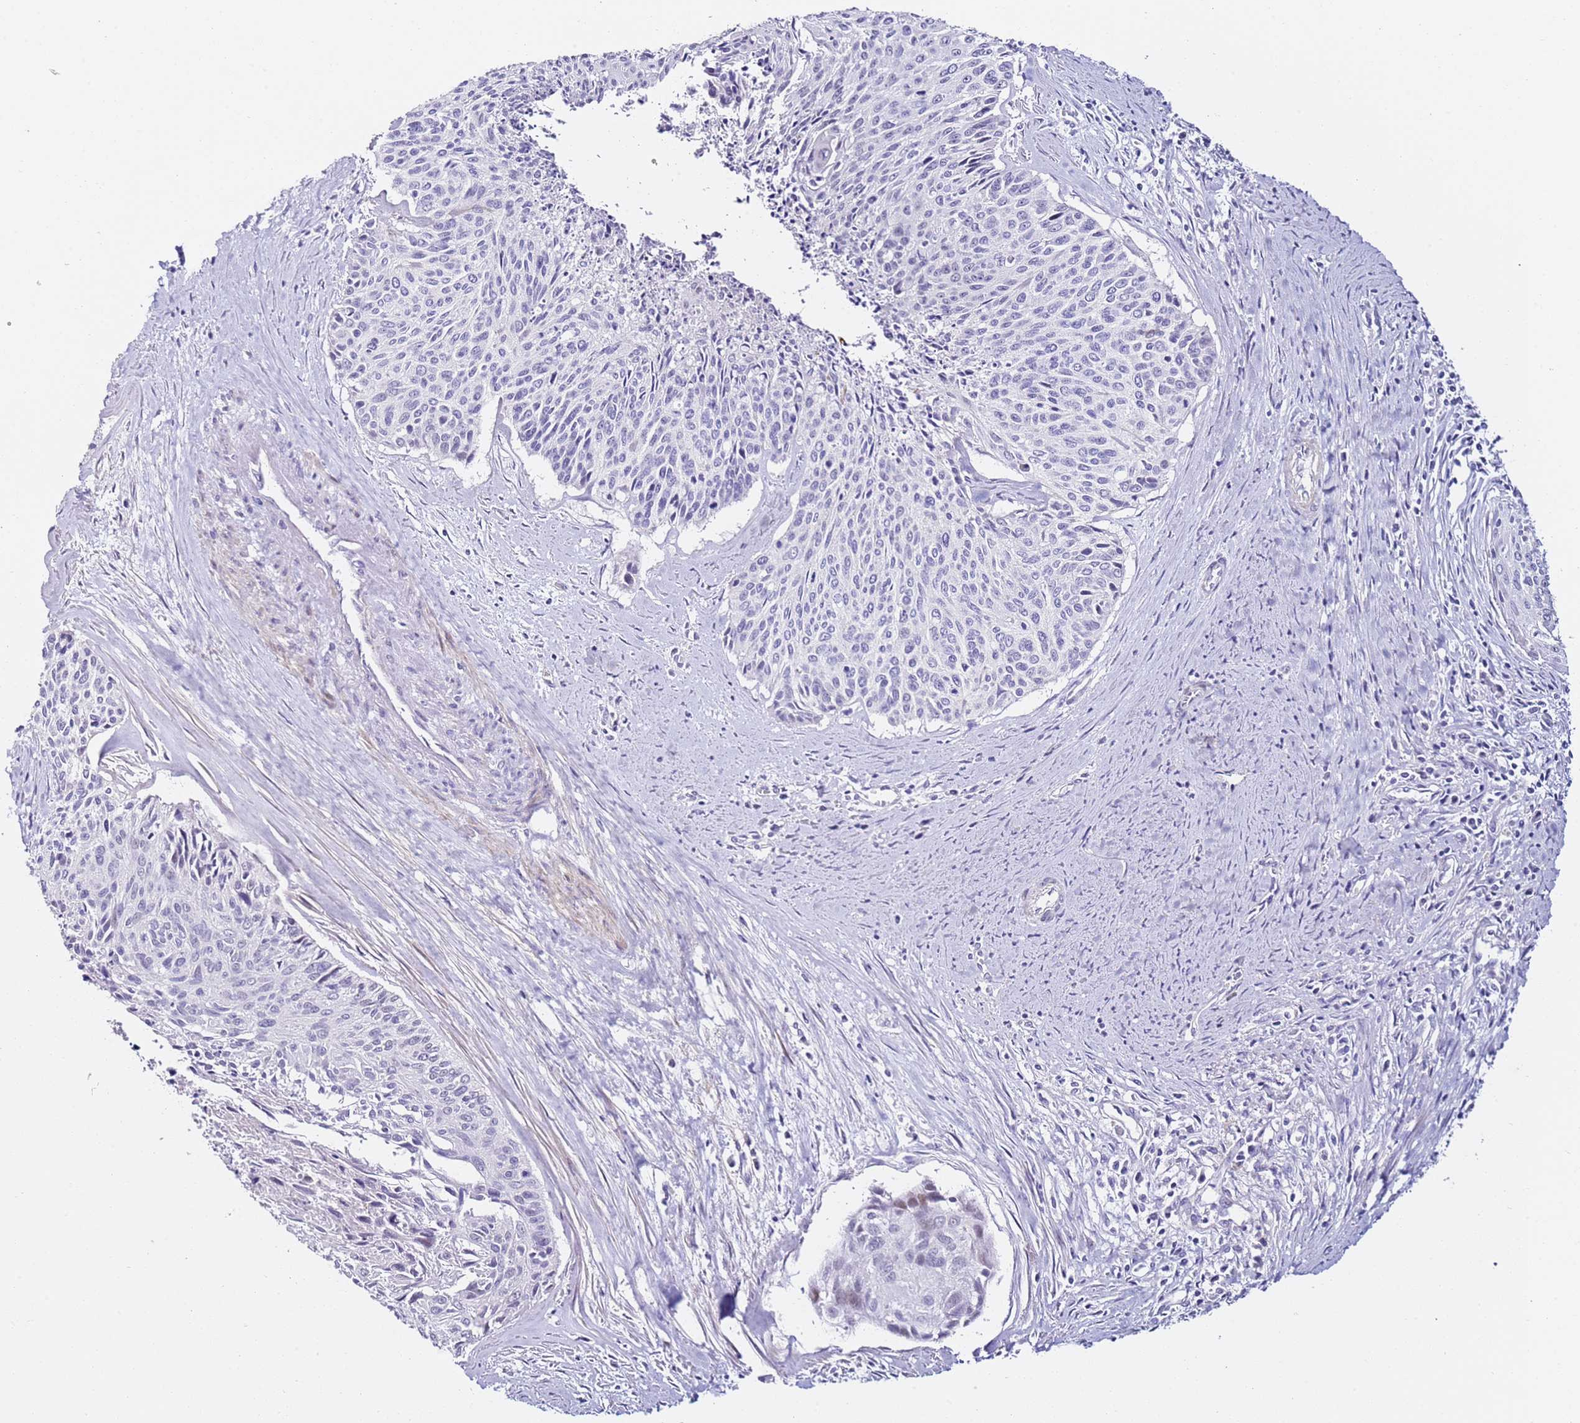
{"staining": {"intensity": "negative", "quantity": "none", "location": "none"}, "tissue": "cervical cancer", "cell_type": "Tumor cells", "image_type": "cancer", "snomed": [{"axis": "morphology", "description": "Squamous cell carcinoma, NOS"}, {"axis": "topography", "description": "Cervix"}], "caption": "Immunohistochemistry of human squamous cell carcinoma (cervical) shows no expression in tumor cells.", "gene": "HGD", "patient": {"sex": "female", "age": 55}}